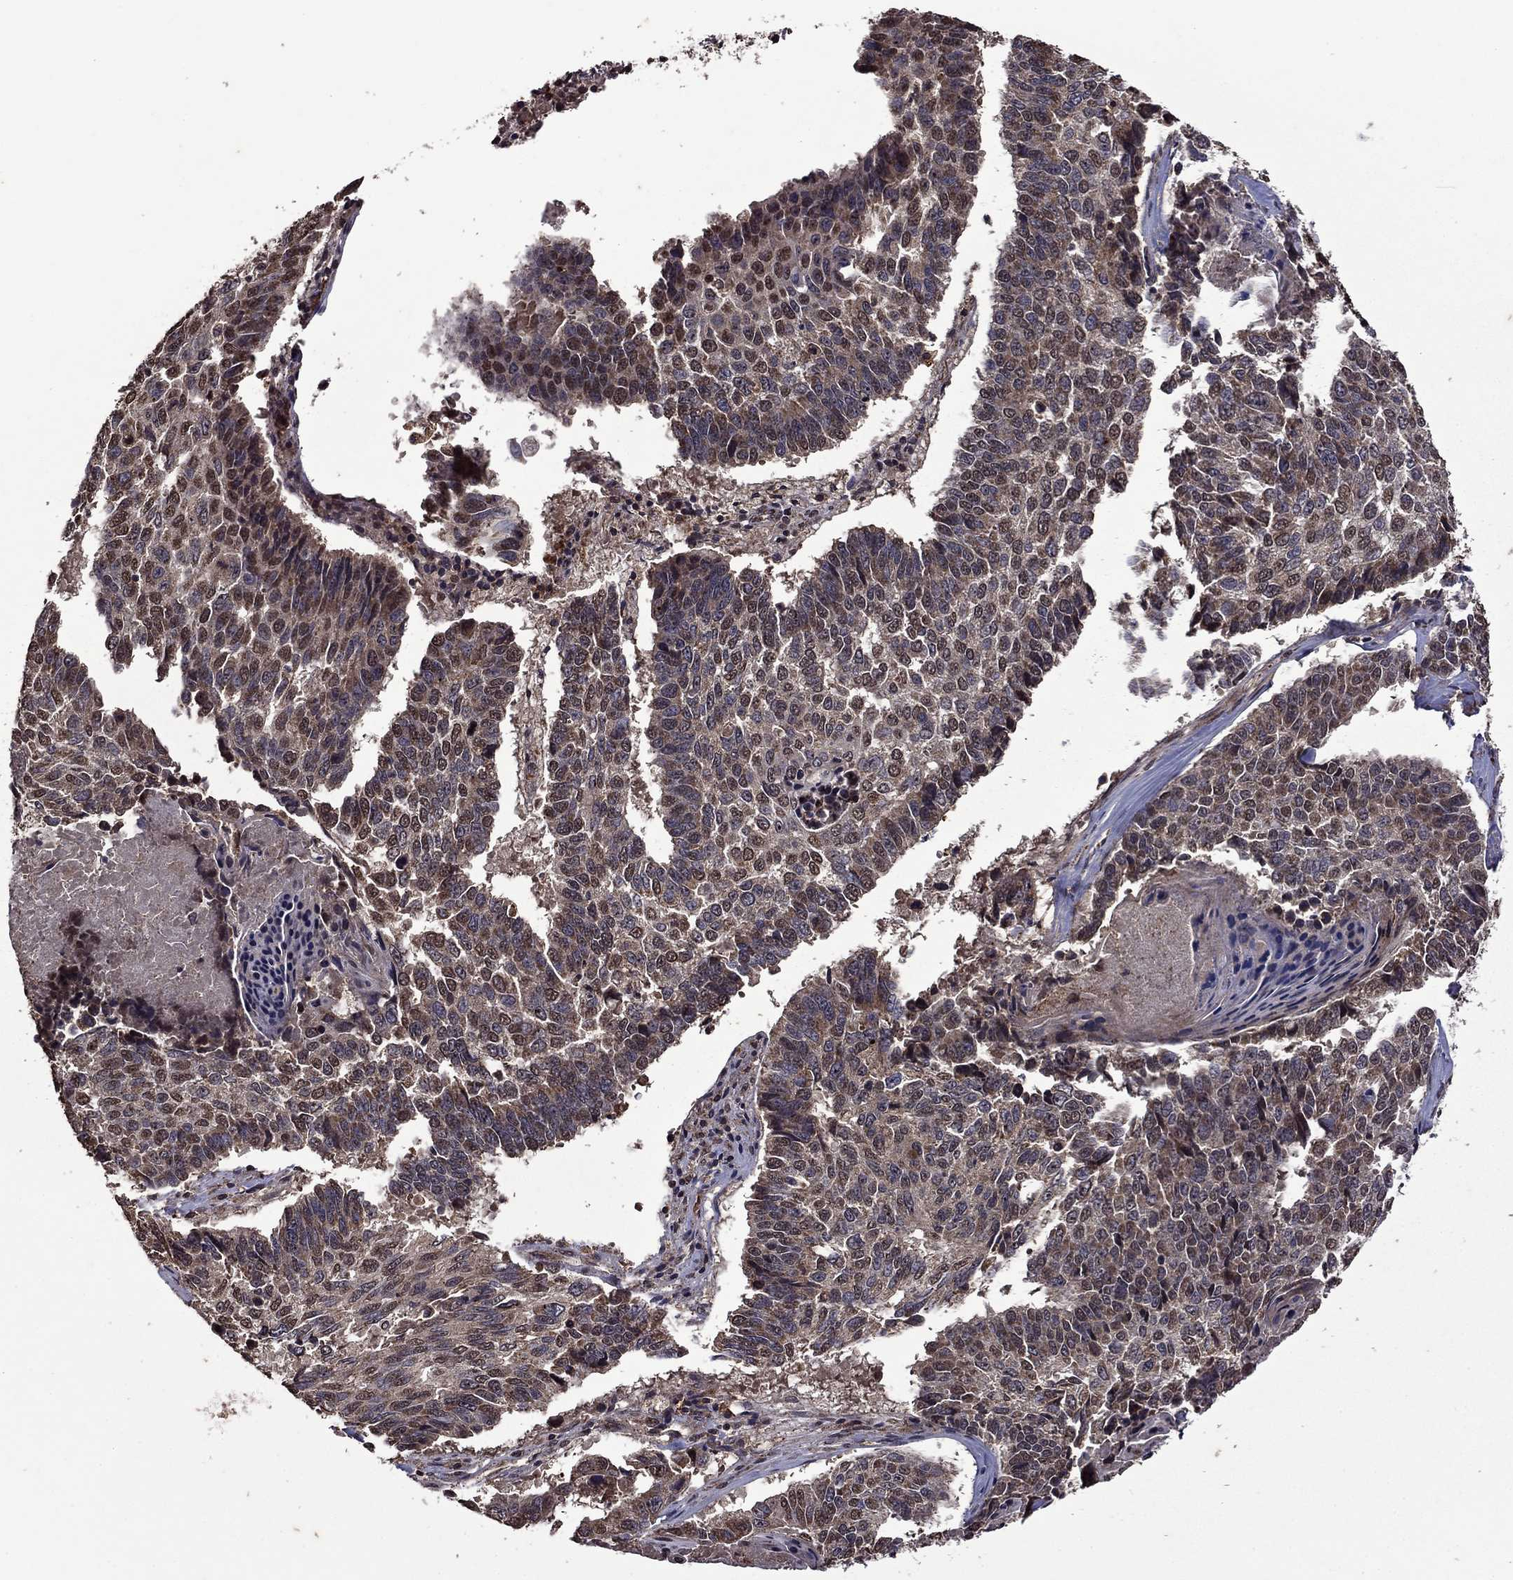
{"staining": {"intensity": "moderate", "quantity": "25%-75%", "location": "cytoplasmic/membranous,nuclear"}, "tissue": "lung cancer", "cell_type": "Tumor cells", "image_type": "cancer", "snomed": [{"axis": "morphology", "description": "Squamous cell carcinoma, NOS"}, {"axis": "topography", "description": "Lung"}], "caption": "Squamous cell carcinoma (lung) stained for a protein (brown) shows moderate cytoplasmic/membranous and nuclear positive expression in about 25%-75% of tumor cells.", "gene": "ITM2B", "patient": {"sex": "male", "age": 73}}